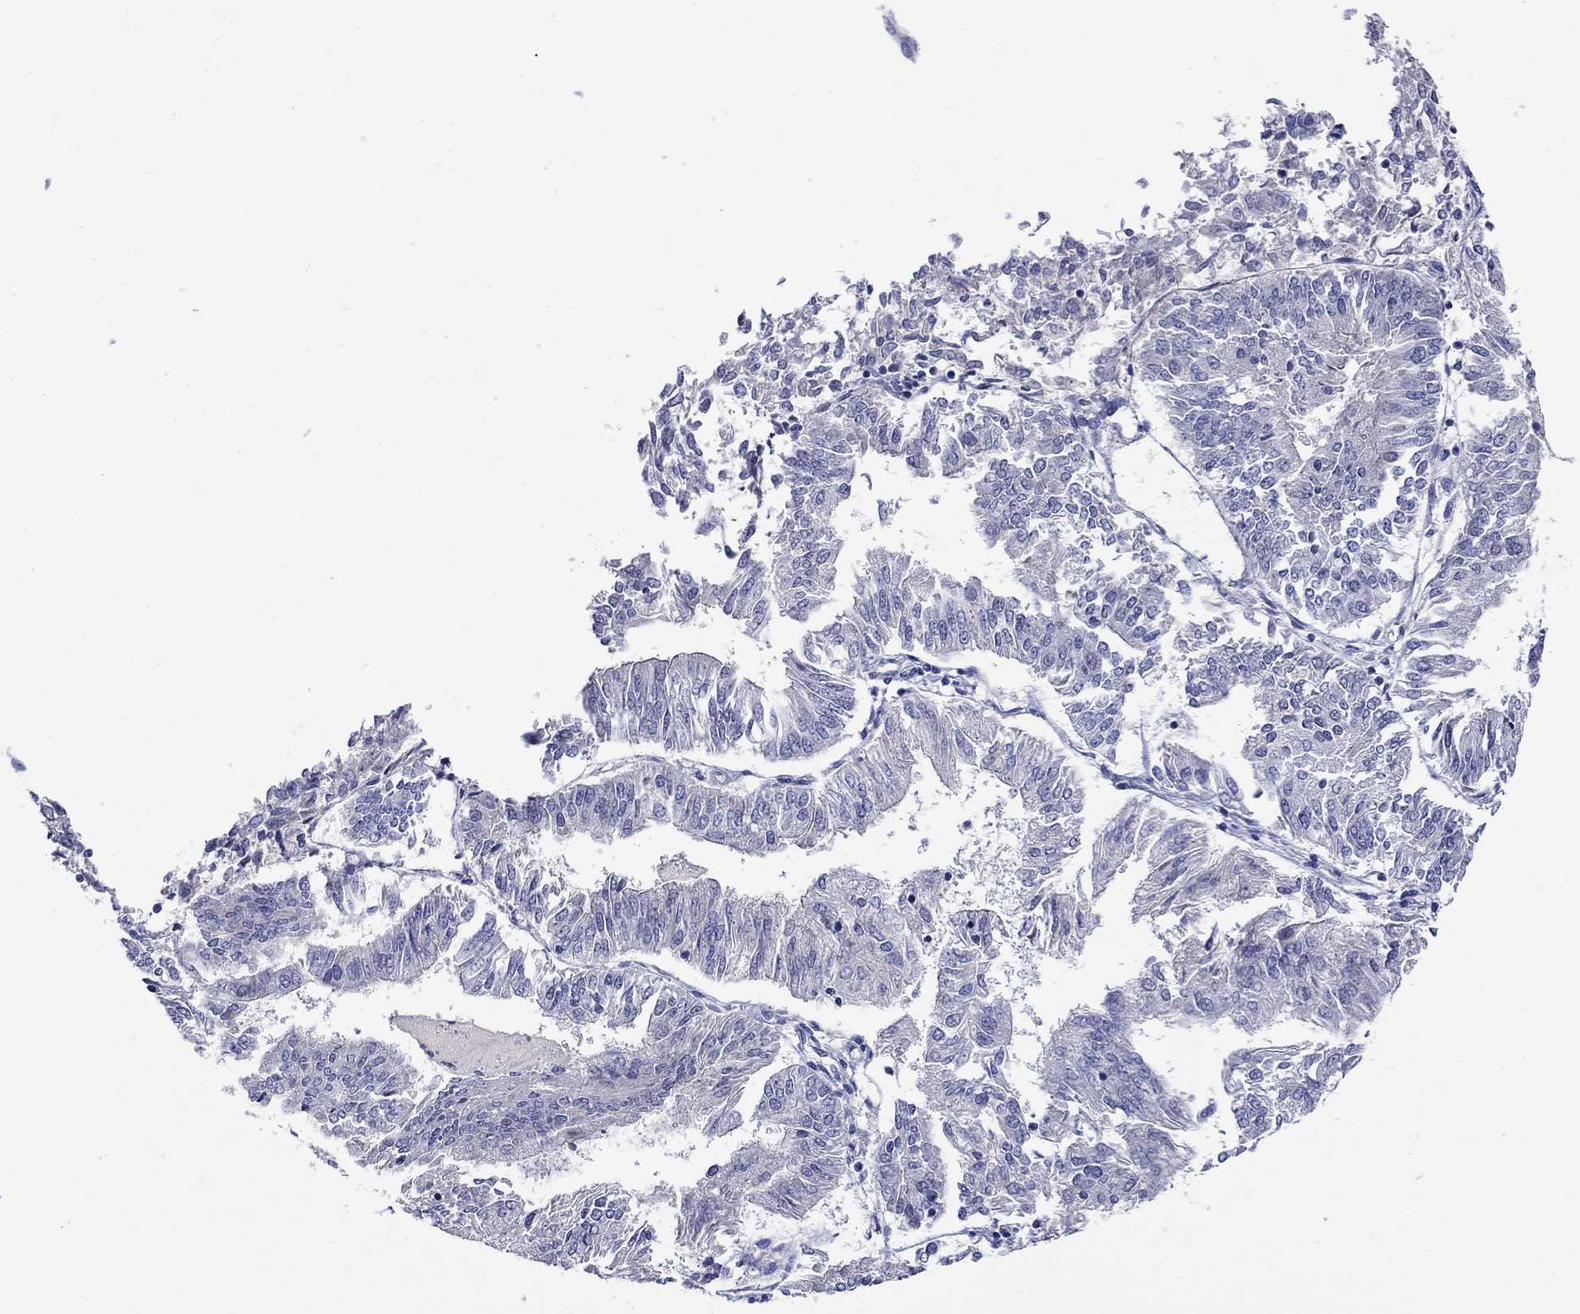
{"staining": {"intensity": "negative", "quantity": "none", "location": "none"}, "tissue": "endometrial cancer", "cell_type": "Tumor cells", "image_type": "cancer", "snomed": [{"axis": "morphology", "description": "Adenocarcinoma, NOS"}, {"axis": "topography", "description": "Endometrium"}], "caption": "Protein analysis of endometrial cancer (adenocarcinoma) demonstrates no significant expression in tumor cells.", "gene": "SLC30A3", "patient": {"sex": "female", "age": 58}}